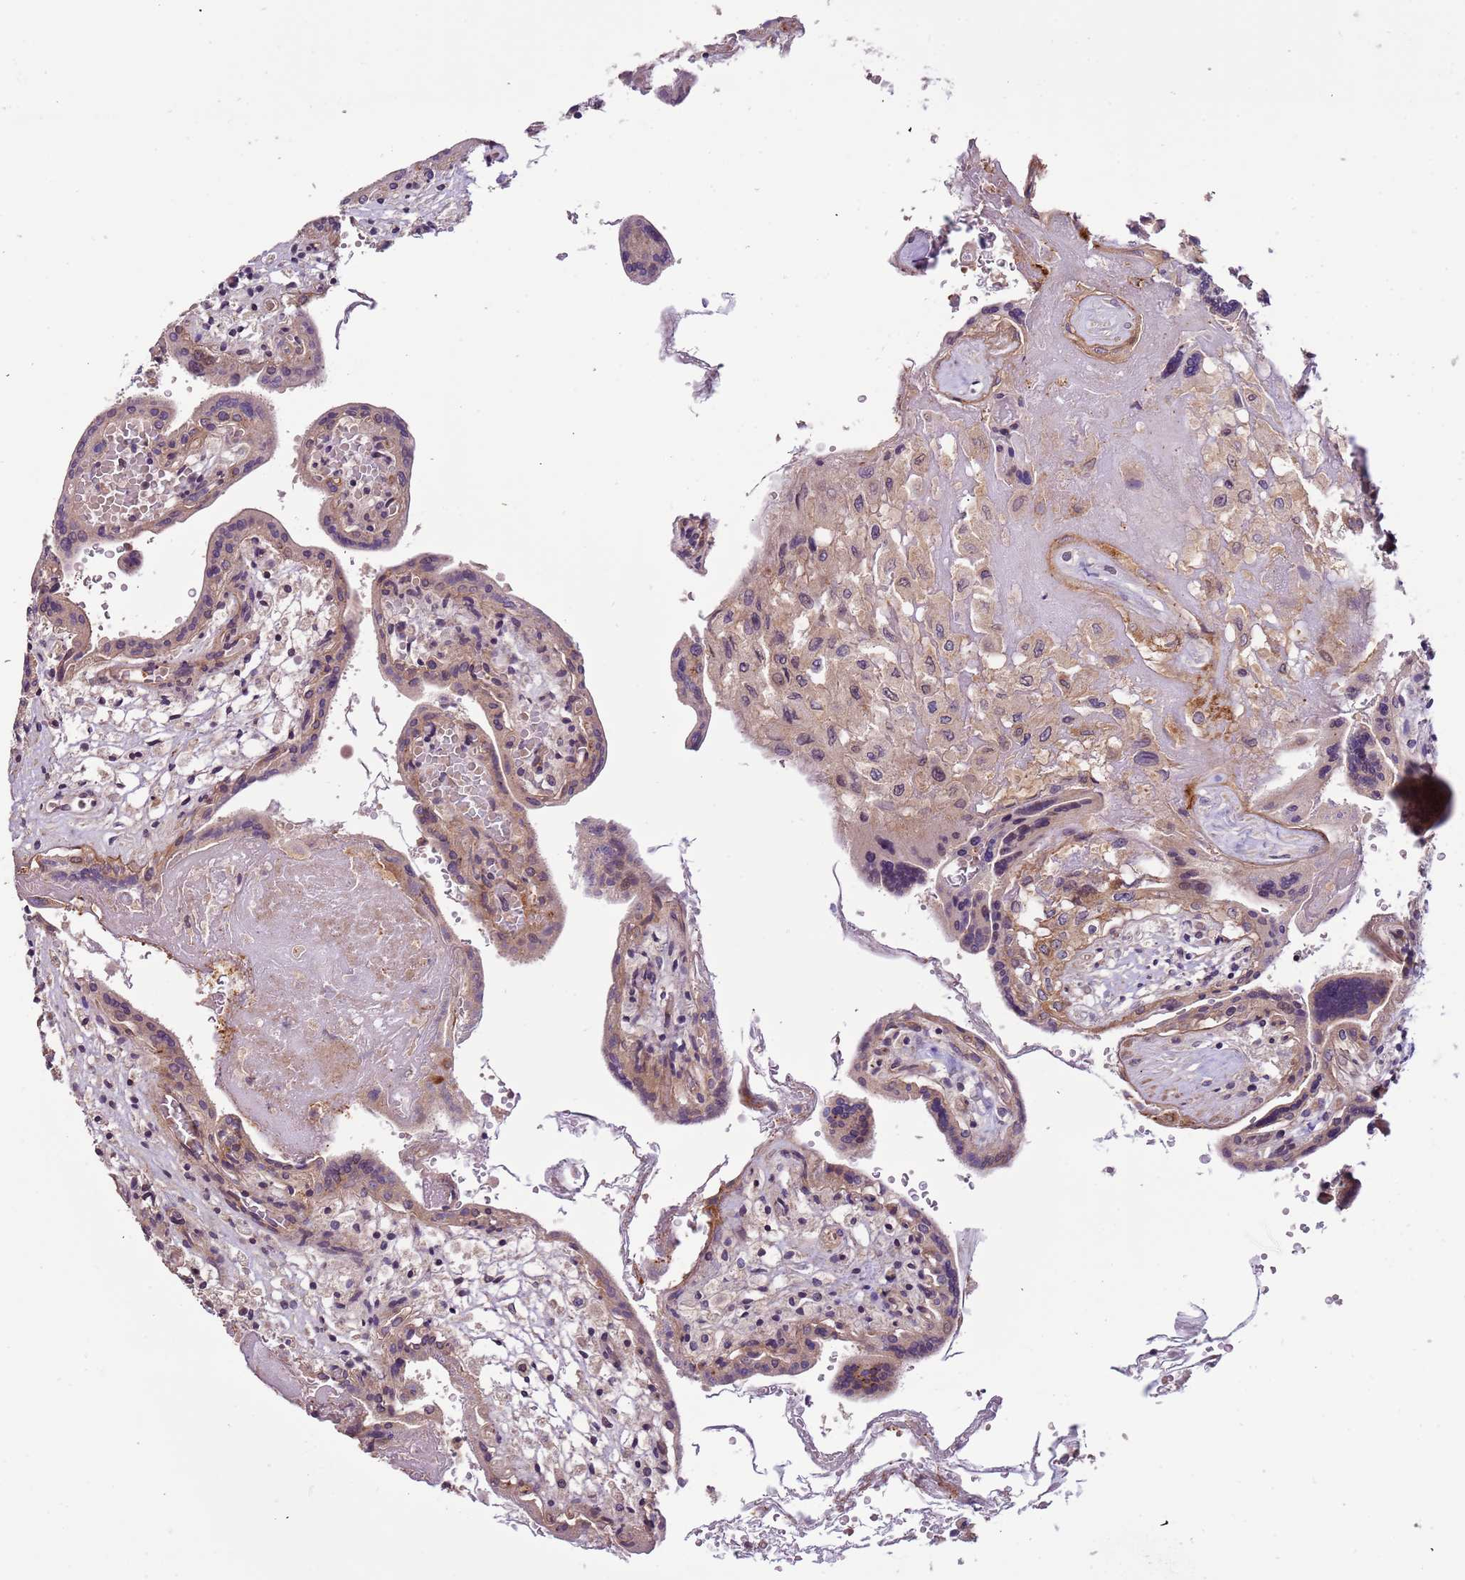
{"staining": {"intensity": "moderate", "quantity": ">75%", "location": "cytoplasmic/membranous"}, "tissue": "placenta", "cell_type": "Decidual cells", "image_type": "normal", "snomed": [{"axis": "morphology", "description": "Normal tissue, NOS"}, {"axis": "topography", "description": "Placenta"}], "caption": "Protein expression analysis of benign human placenta reveals moderate cytoplasmic/membranous expression in about >75% of decidual cells. (IHC, brightfield microscopy, high magnification).", "gene": "LAMB4", "patient": {"sex": "female", "age": 37}}